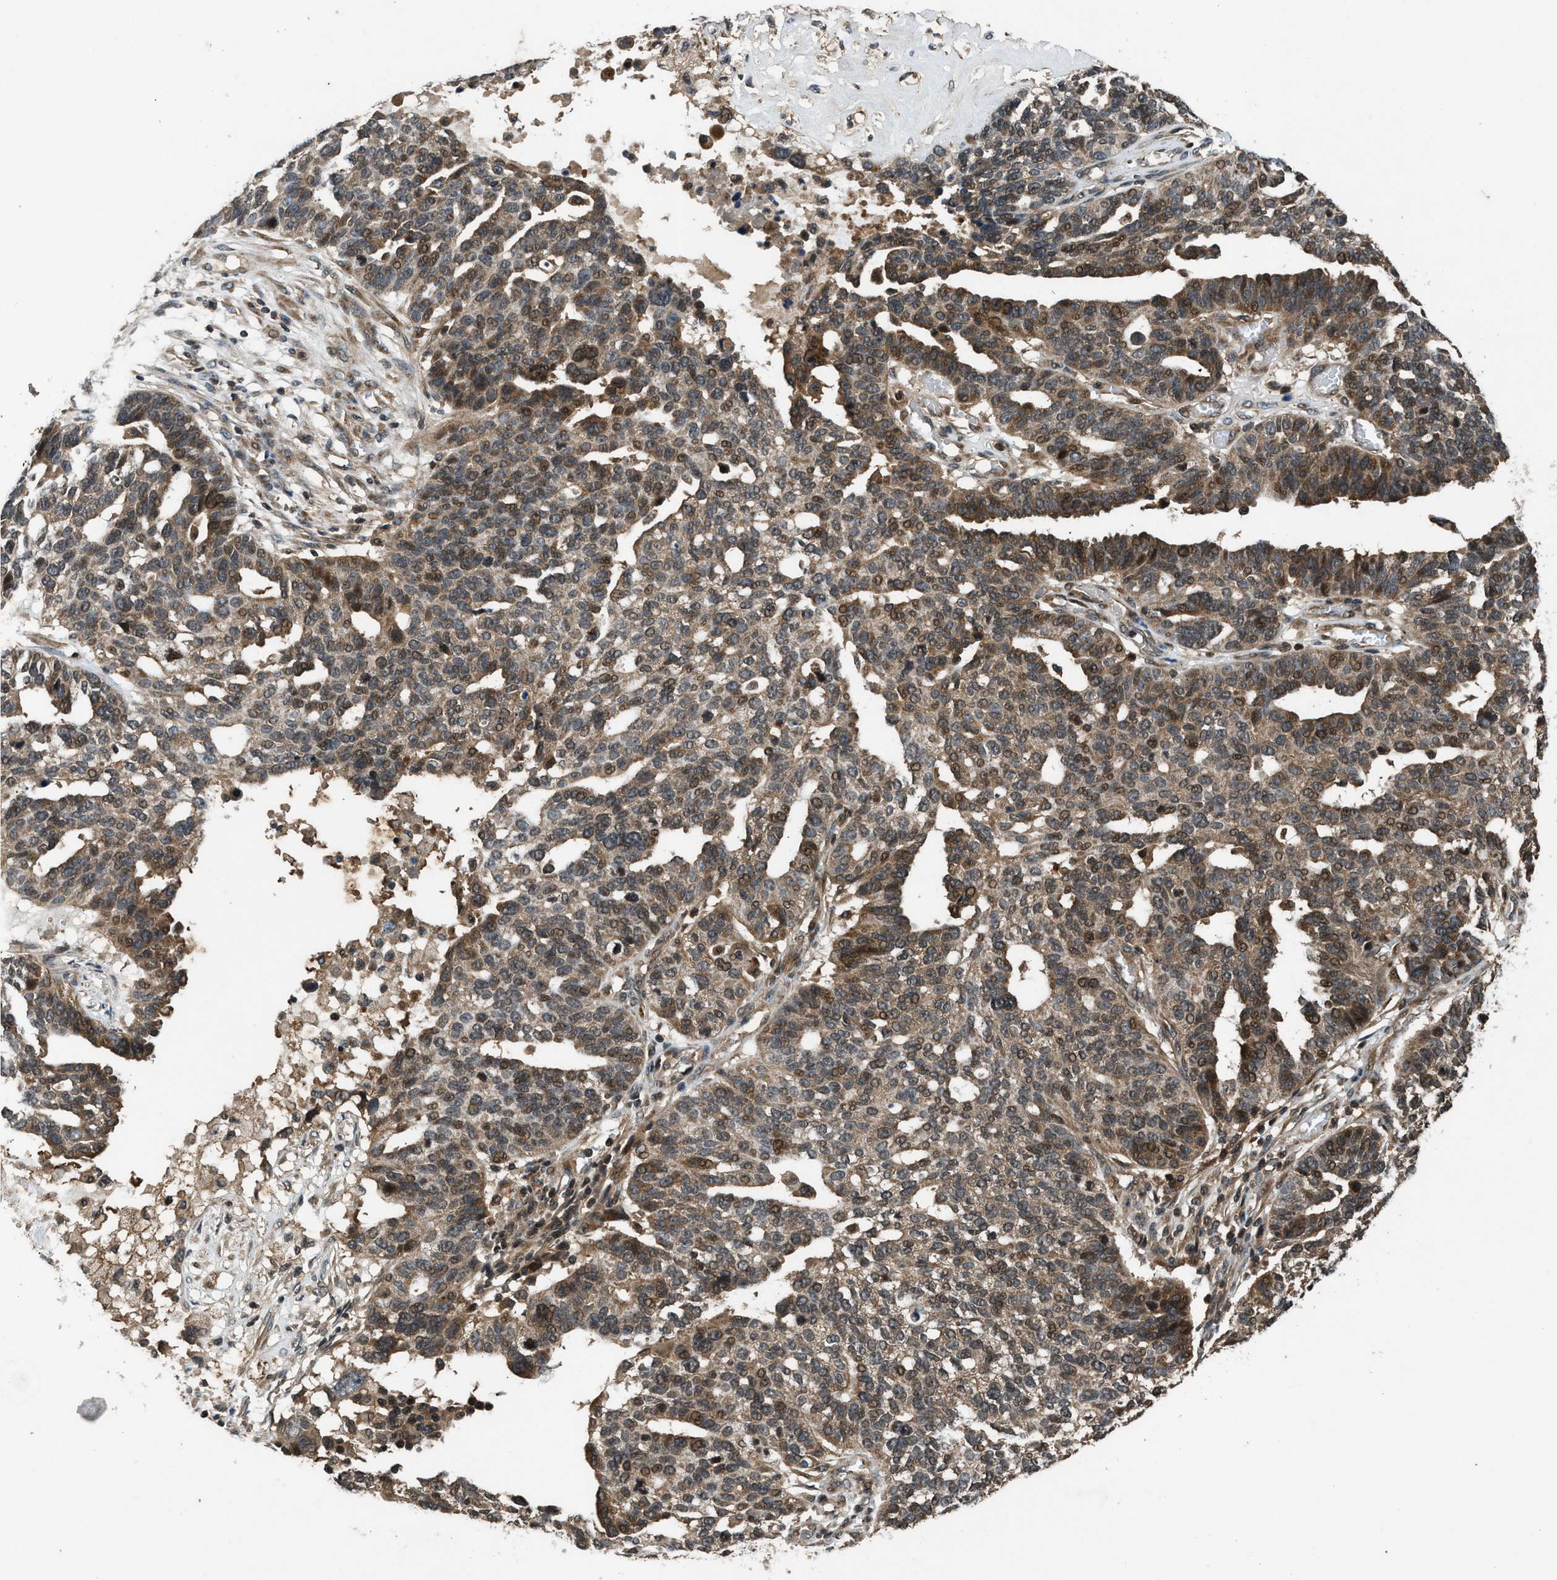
{"staining": {"intensity": "moderate", "quantity": ">75%", "location": "cytoplasmic/membranous,nuclear"}, "tissue": "ovarian cancer", "cell_type": "Tumor cells", "image_type": "cancer", "snomed": [{"axis": "morphology", "description": "Cystadenocarcinoma, serous, NOS"}, {"axis": "topography", "description": "Ovary"}], "caption": "Moderate cytoplasmic/membranous and nuclear expression for a protein is identified in about >75% of tumor cells of ovarian serous cystadenocarcinoma using immunohistochemistry.", "gene": "RPS6KB1", "patient": {"sex": "female", "age": 59}}